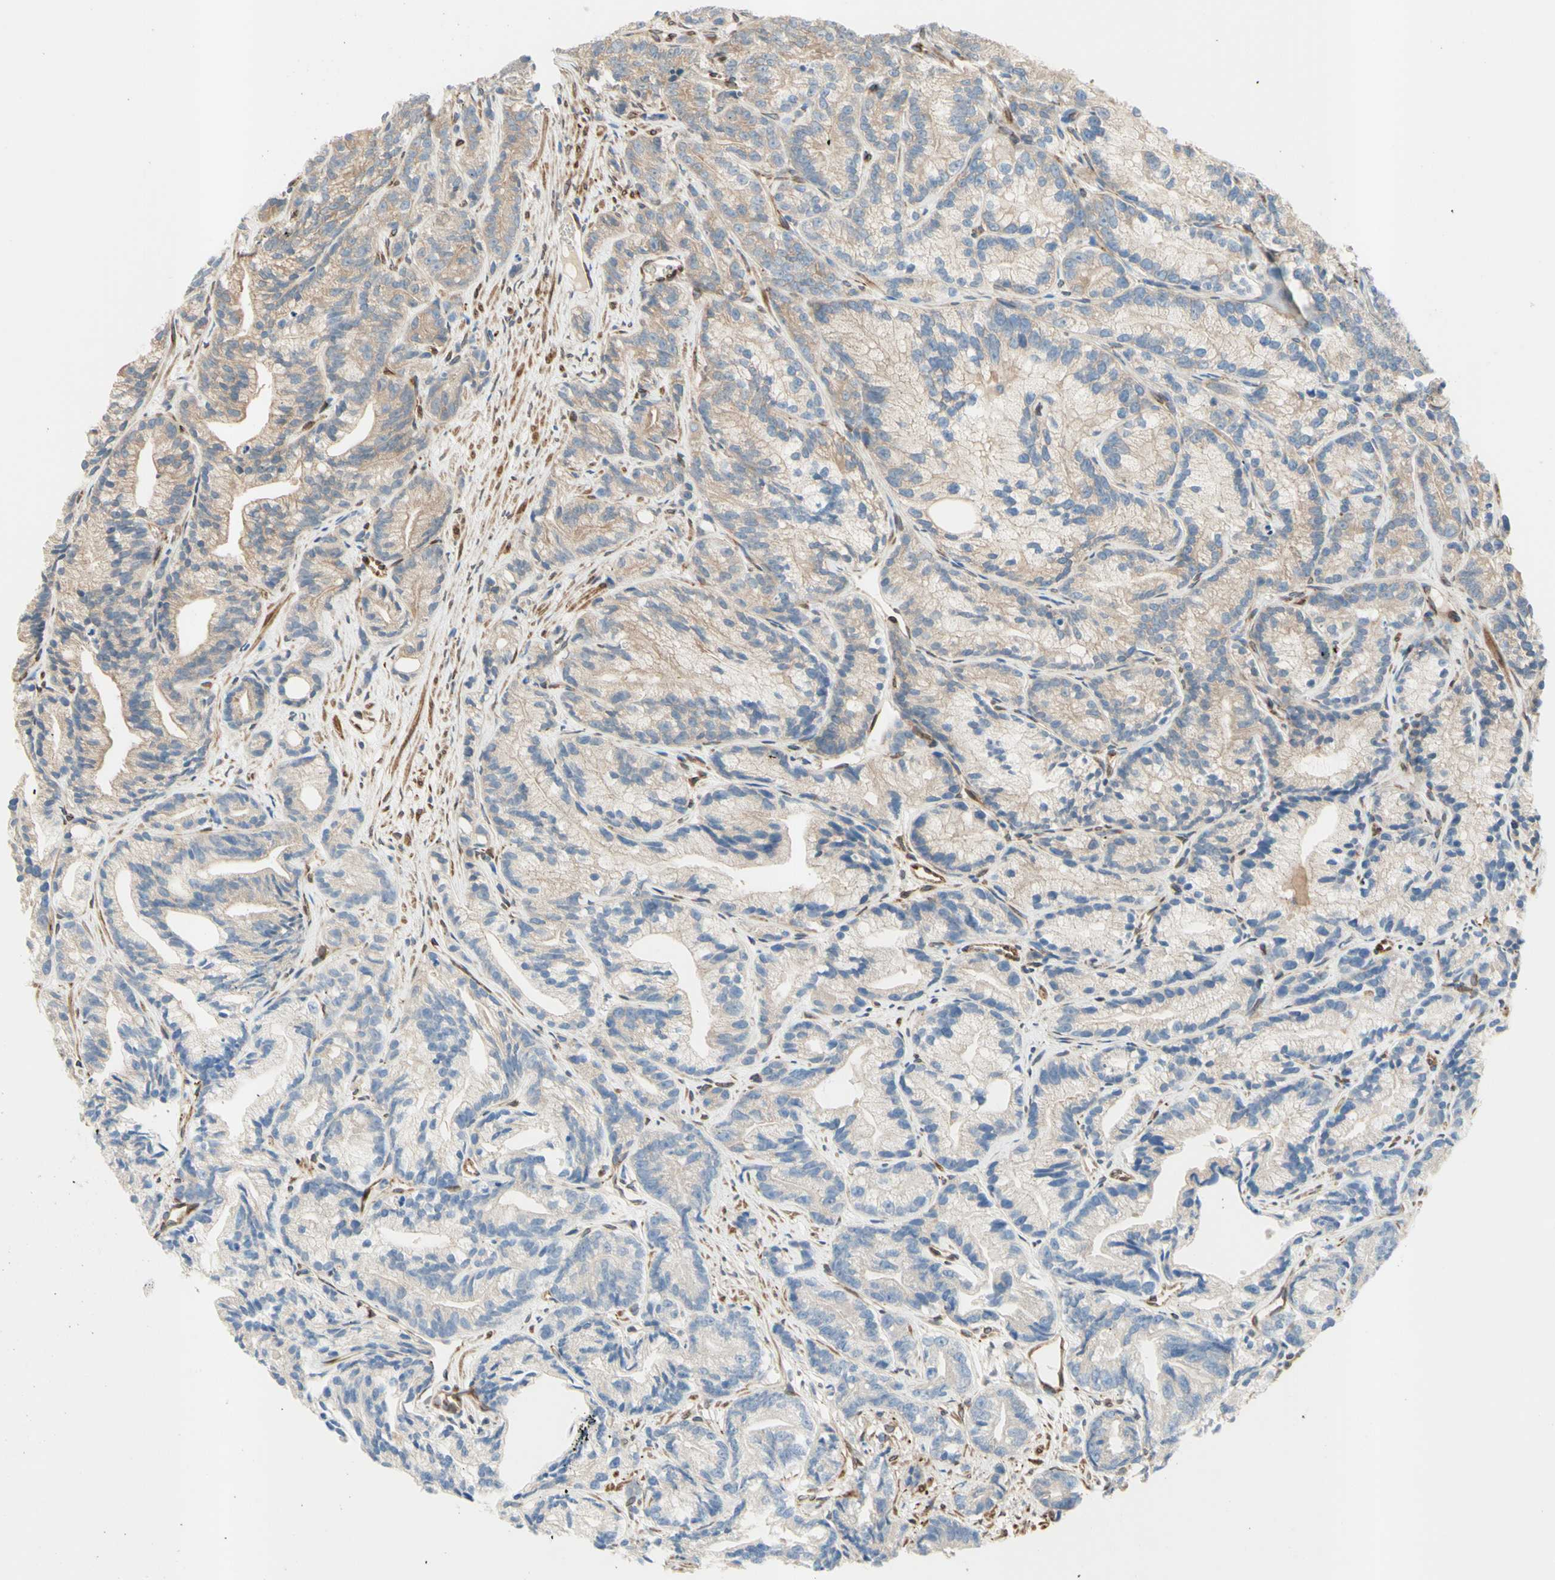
{"staining": {"intensity": "weak", "quantity": "25%-75%", "location": "cytoplasmic/membranous"}, "tissue": "prostate cancer", "cell_type": "Tumor cells", "image_type": "cancer", "snomed": [{"axis": "morphology", "description": "Adenocarcinoma, Low grade"}, {"axis": "topography", "description": "Prostate"}], "caption": "An immunohistochemistry (IHC) photomicrograph of tumor tissue is shown. Protein staining in brown shows weak cytoplasmic/membranous positivity in prostate cancer within tumor cells.", "gene": "TRAF2", "patient": {"sex": "male", "age": 89}}